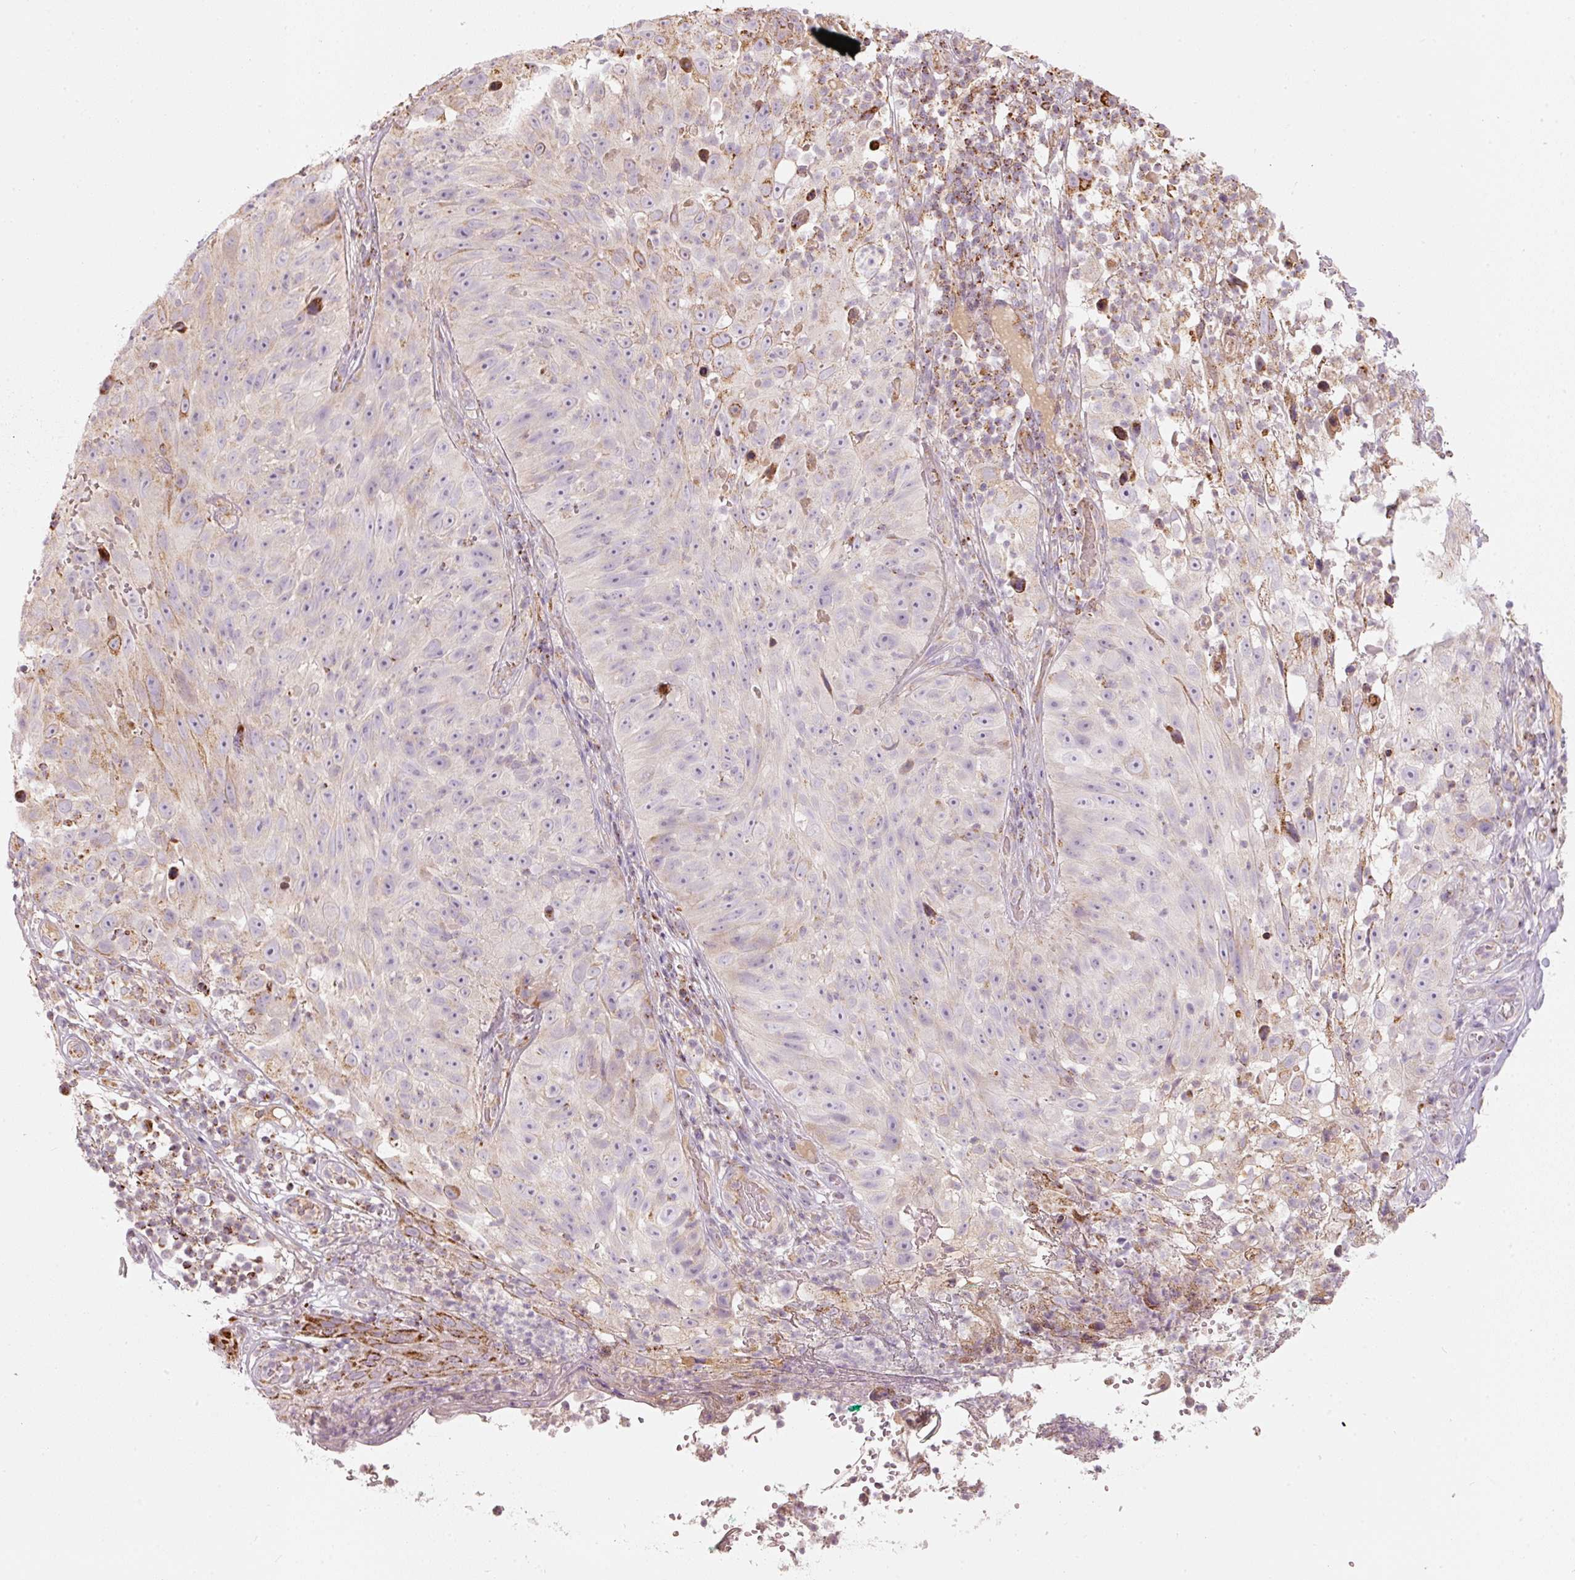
{"staining": {"intensity": "moderate", "quantity": "<25%", "location": "cytoplasmic/membranous"}, "tissue": "skin cancer", "cell_type": "Tumor cells", "image_type": "cancer", "snomed": [{"axis": "morphology", "description": "Squamous cell carcinoma, NOS"}, {"axis": "topography", "description": "Skin"}], "caption": "Immunohistochemical staining of human skin squamous cell carcinoma exhibits moderate cytoplasmic/membranous protein expression in about <25% of tumor cells.", "gene": "C17orf98", "patient": {"sex": "female", "age": 87}}